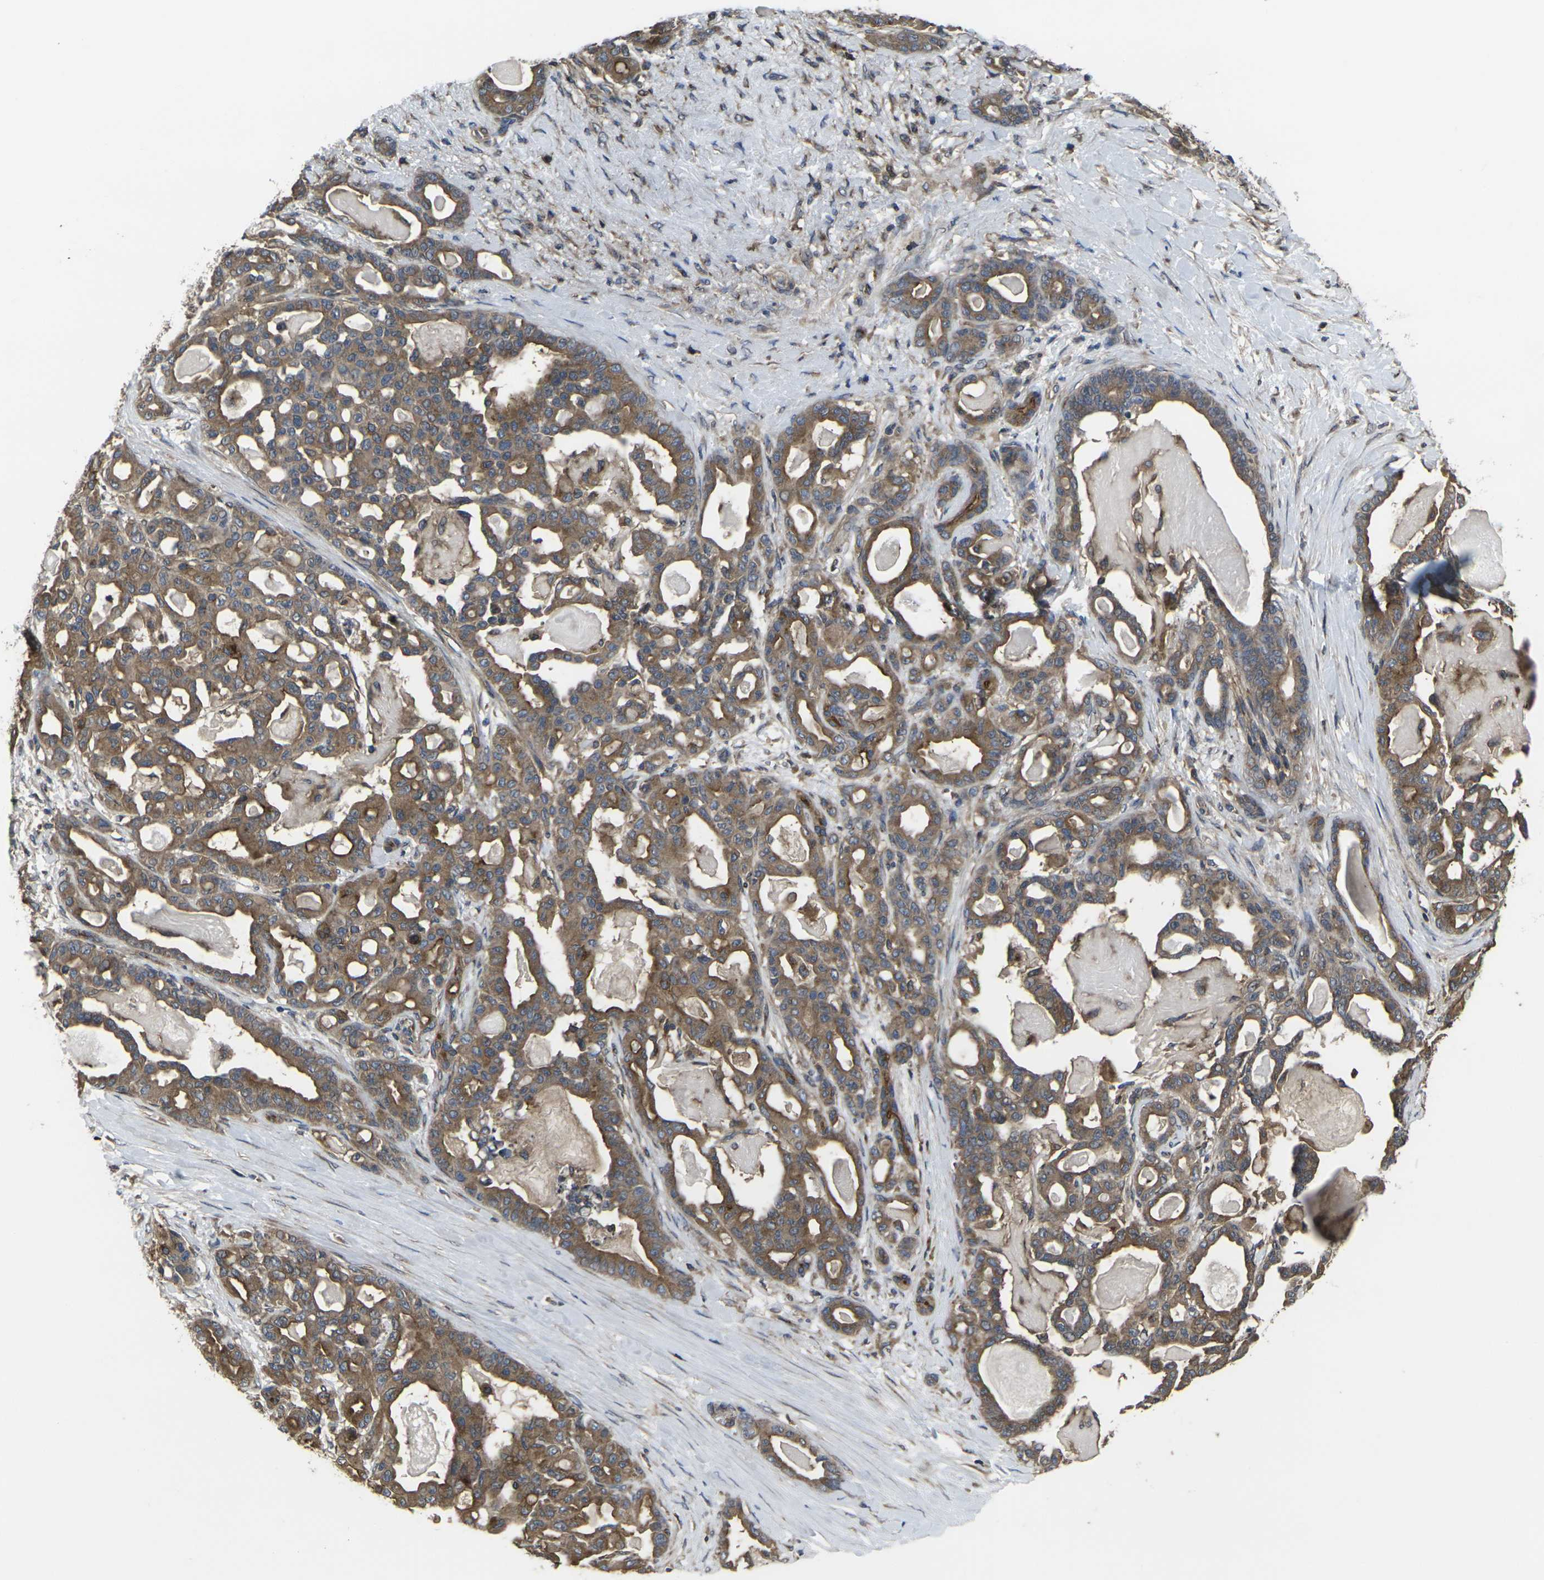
{"staining": {"intensity": "moderate", "quantity": ">75%", "location": "cytoplasmic/membranous"}, "tissue": "pancreatic cancer", "cell_type": "Tumor cells", "image_type": "cancer", "snomed": [{"axis": "morphology", "description": "Adenocarcinoma, NOS"}, {"axis": "topography", "description": "Pancreas"}], "caption": "Immunohistochemistry (IHC) of pancreatic adenocarcinoma shows medium levels of moderate cytoplasmic/membranous positivity in approximately >75% of tumor cells.", "gene": "PRKACB", "patient": {"sex": "male", "age": 63}}